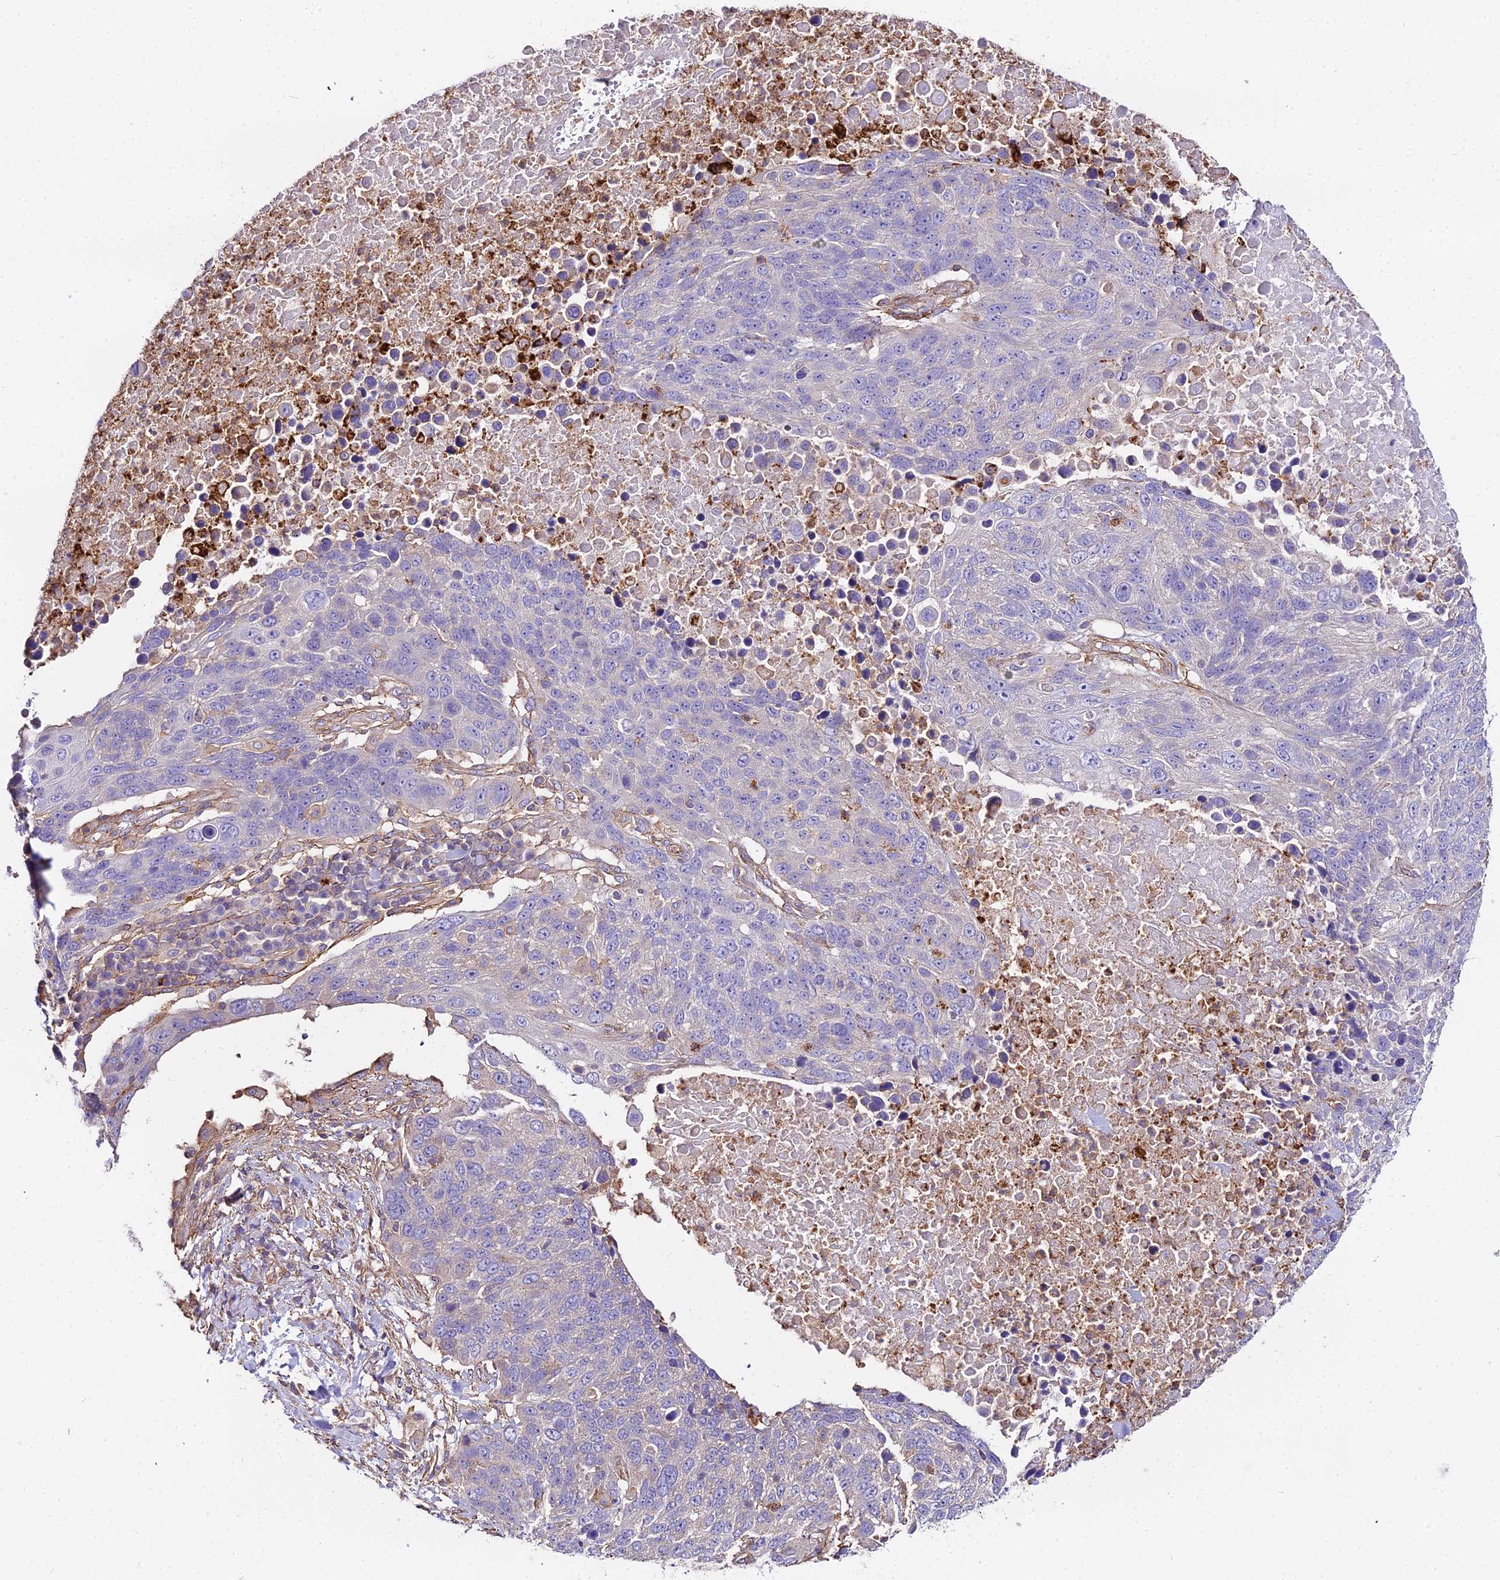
{"staining": {"intensity": "negative", "quantity": "none", "location": "none"}, "tissue": "lung cancer", "cell_type": "Tumor cells", "image_type": "cancer", "snomed": [{"axis": "morphology", "description": "Normal tissue, NOS"}, {"axis": "morphology", "description": "Squamous cell carcinoma, NOS"}, {"axis": "topography", "description": "Lymph node"}, {"axis": "topography", "description": "Lung"}], "caption": "This is a image of IHC staining of squamous cell carcinoma (lung), which shows no expression in tumor cells. (Brightfield microscopy of DAB (3,3'-diaminobenzidine) immunohistochemistry (IHC) at high magnification).", "gene": "GLYAT", "patient": {"sex": "male", "age": 66}}